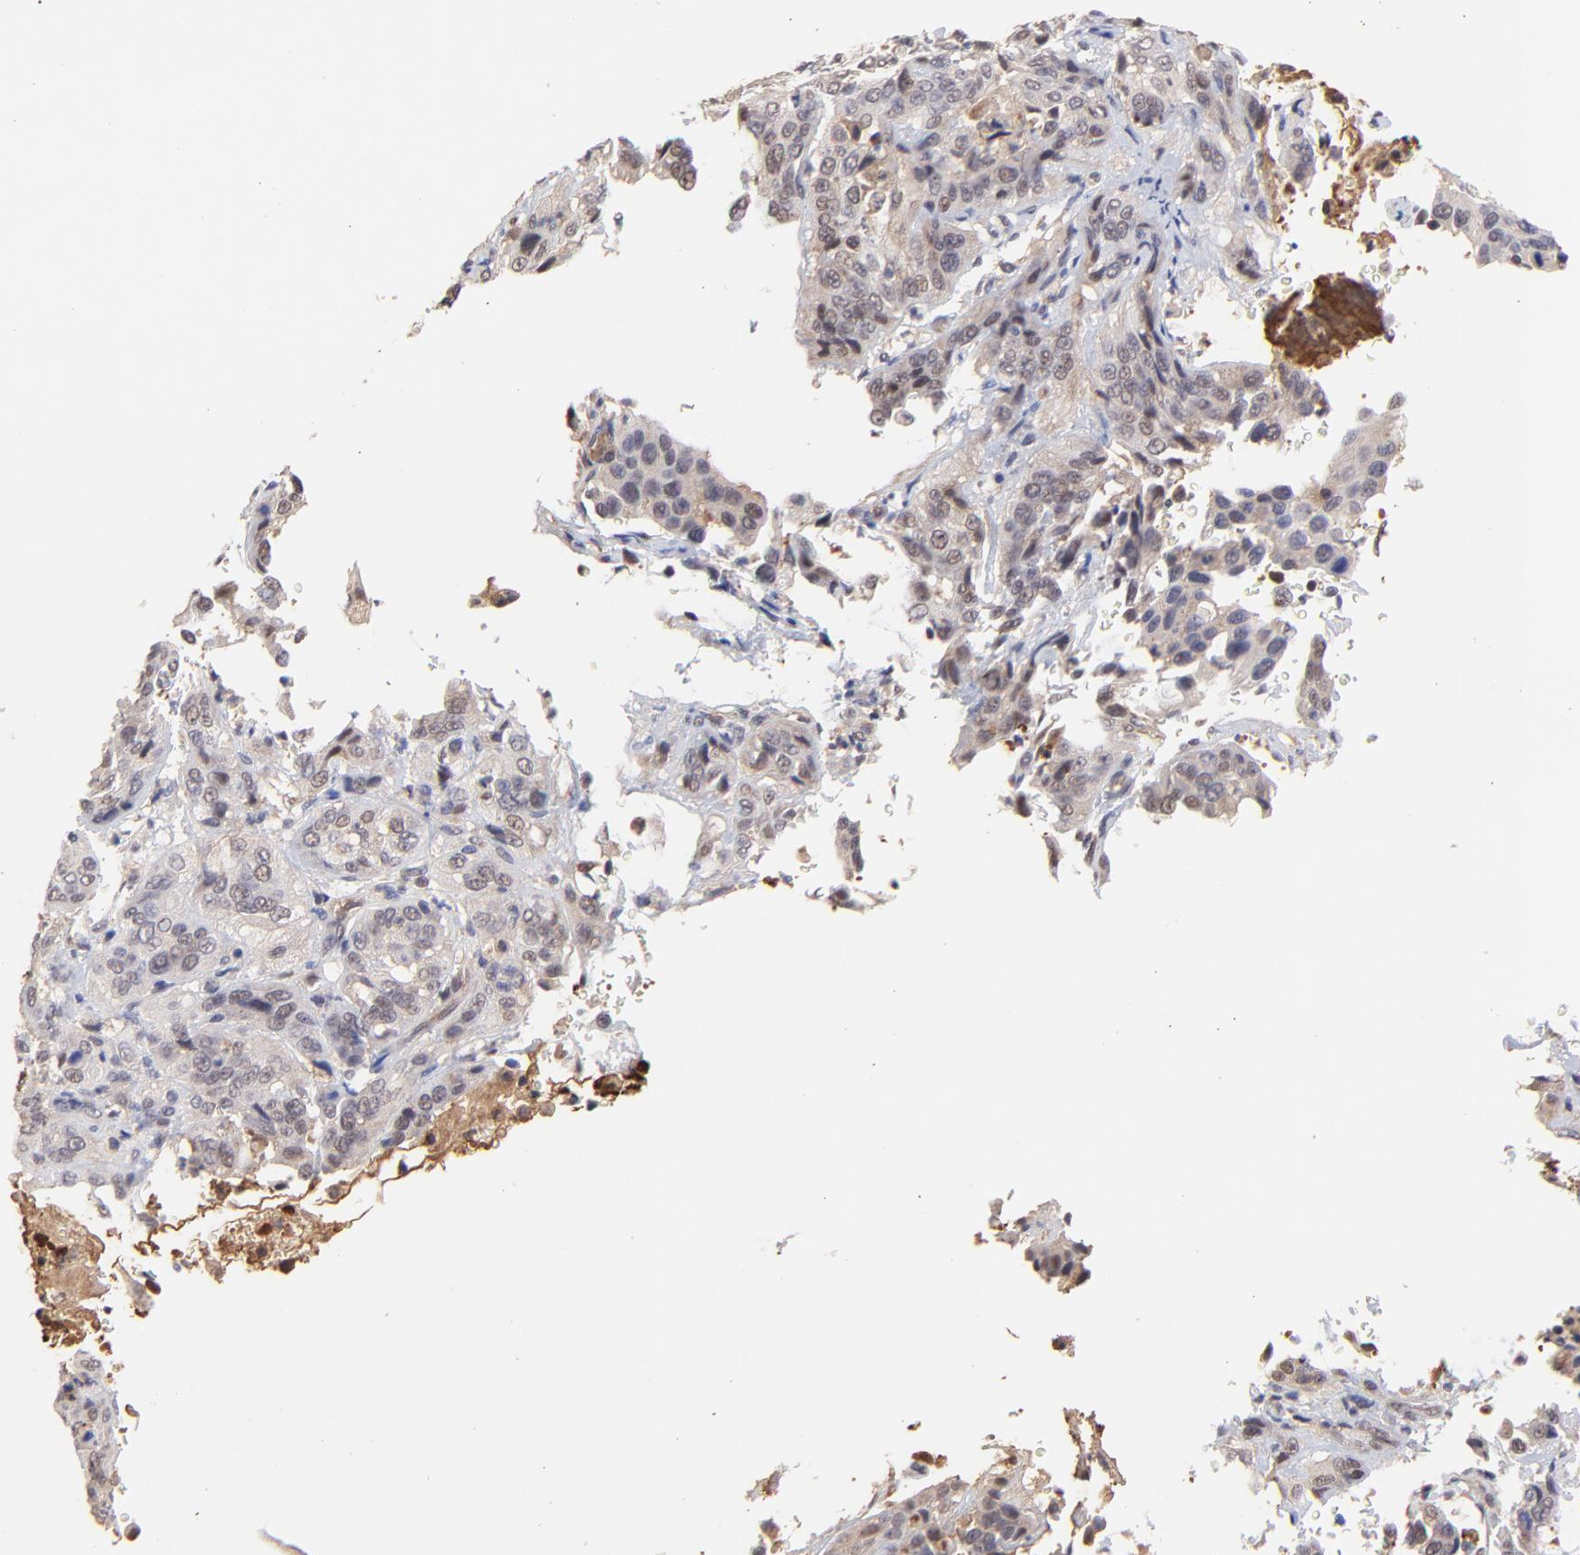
{"staining": {"intensity": "weak", "quantity": "25%-75%", "location": "cytoplasmic/membranous,nuclear"}, "tissue": "cervical cancer", "cell_type": "Tumor cells", "image_type": "cancer", "snomed": [{"axis": "morphology", "description": "Squamous cell carcinoma, NOS"}, {"axis": "topography", "description": "Cervix"}], "caption": "About 25%-75% of tumor cells in squamous cell carcinoma (cervical) exhibit weak cytoplasmic/membranous and nuclear protein staining as visualized by brown immunohistochemical staining.", "gene": "PSMD14", "patient": {"sex": "female", "age": 41}}